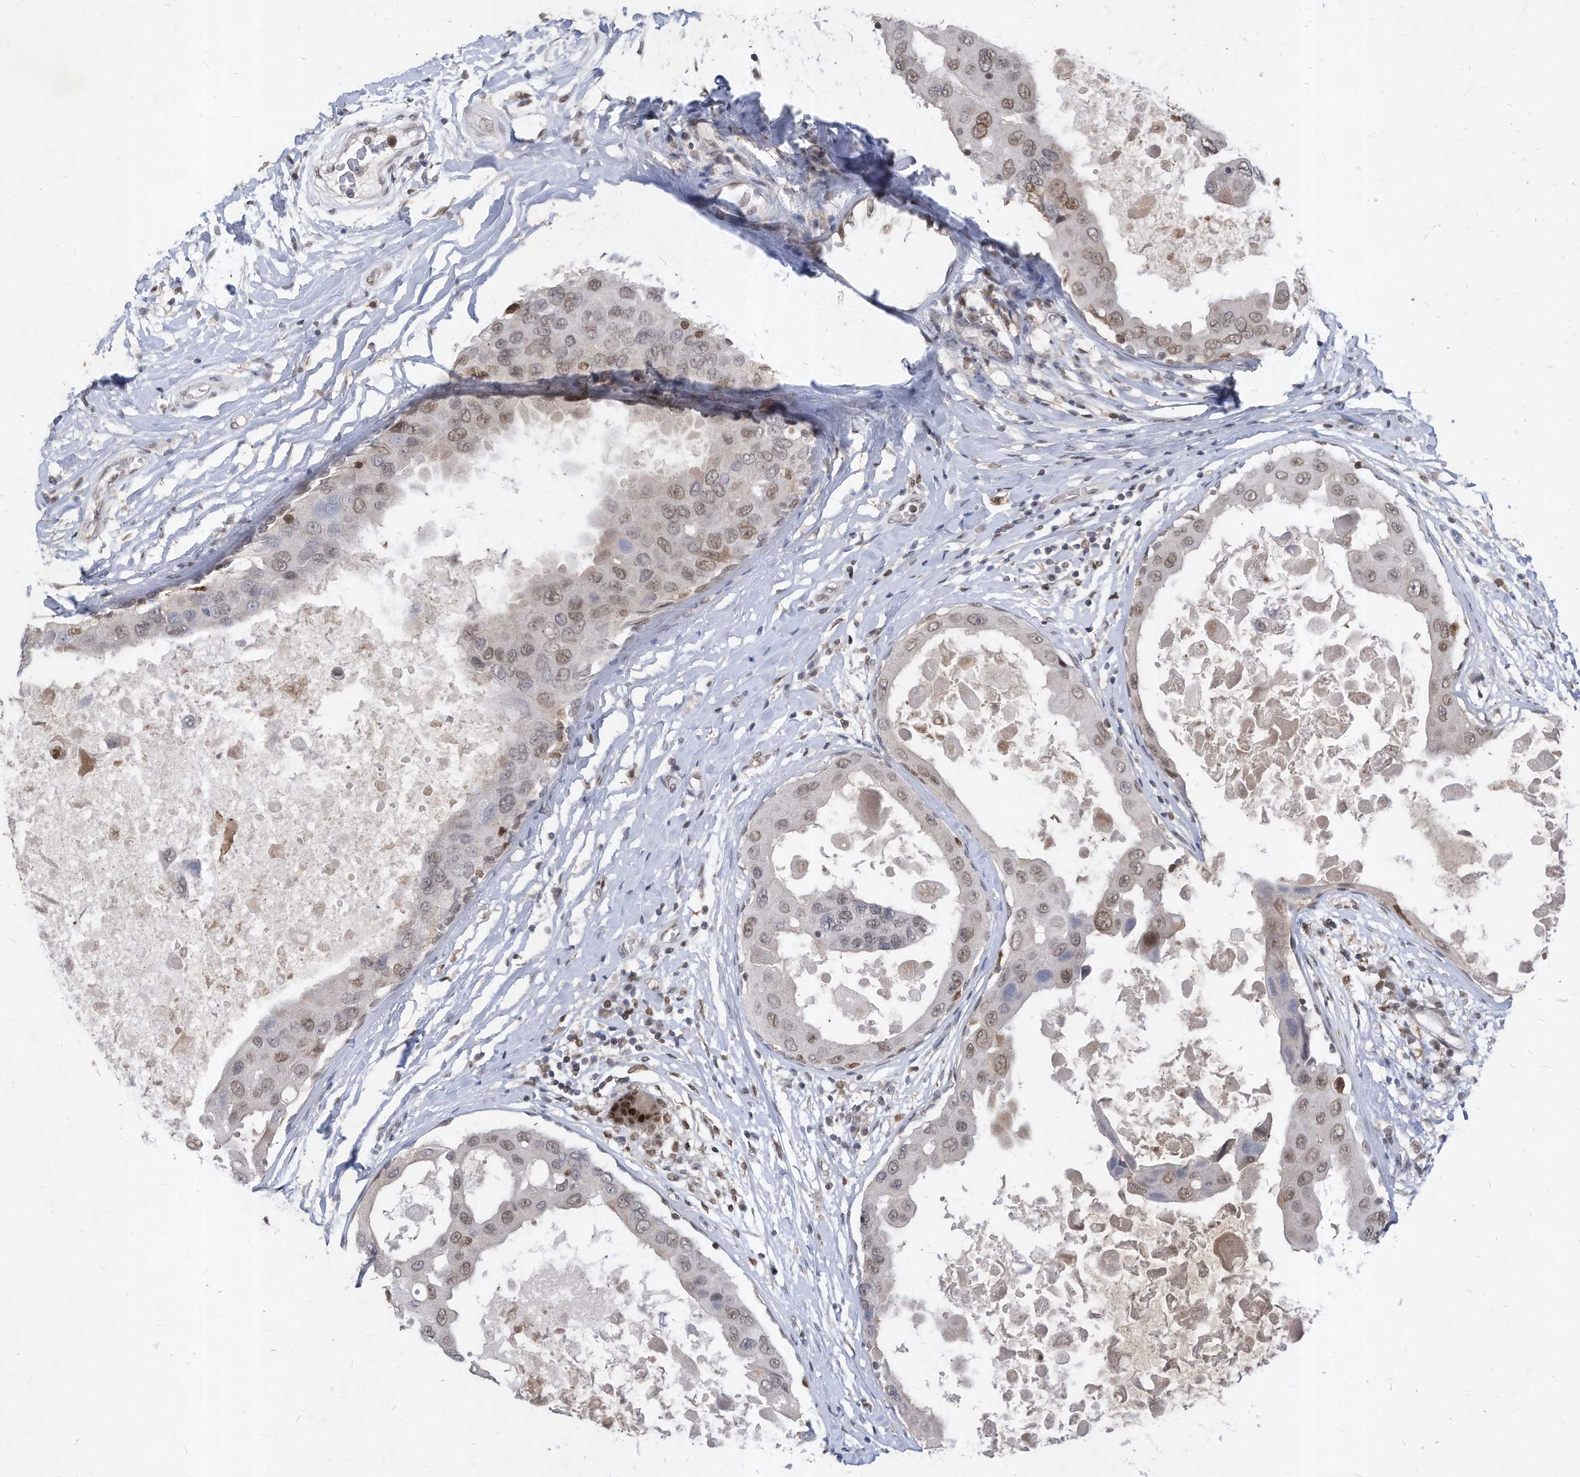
{"staining": {"intensity": "moderate", "quantity": "25%-75%", "location": "nuclear"}, "tissue": "breast cancer", "cell_type": "Tumor cells", "image_type": "cancer", "snomed": [{"axis": "morphology", "description": "Duct carcinoma"}, {"axis": "topography", "description": "Breast"}], "caption": "Immunohistochemical staining of breast cancer reveals medium levels of moderate nuclear protein staining in approximately 25%-75% of tumor cells.", "gene": "KPNB1", "patient": {"sex": "female", "age": 27}}